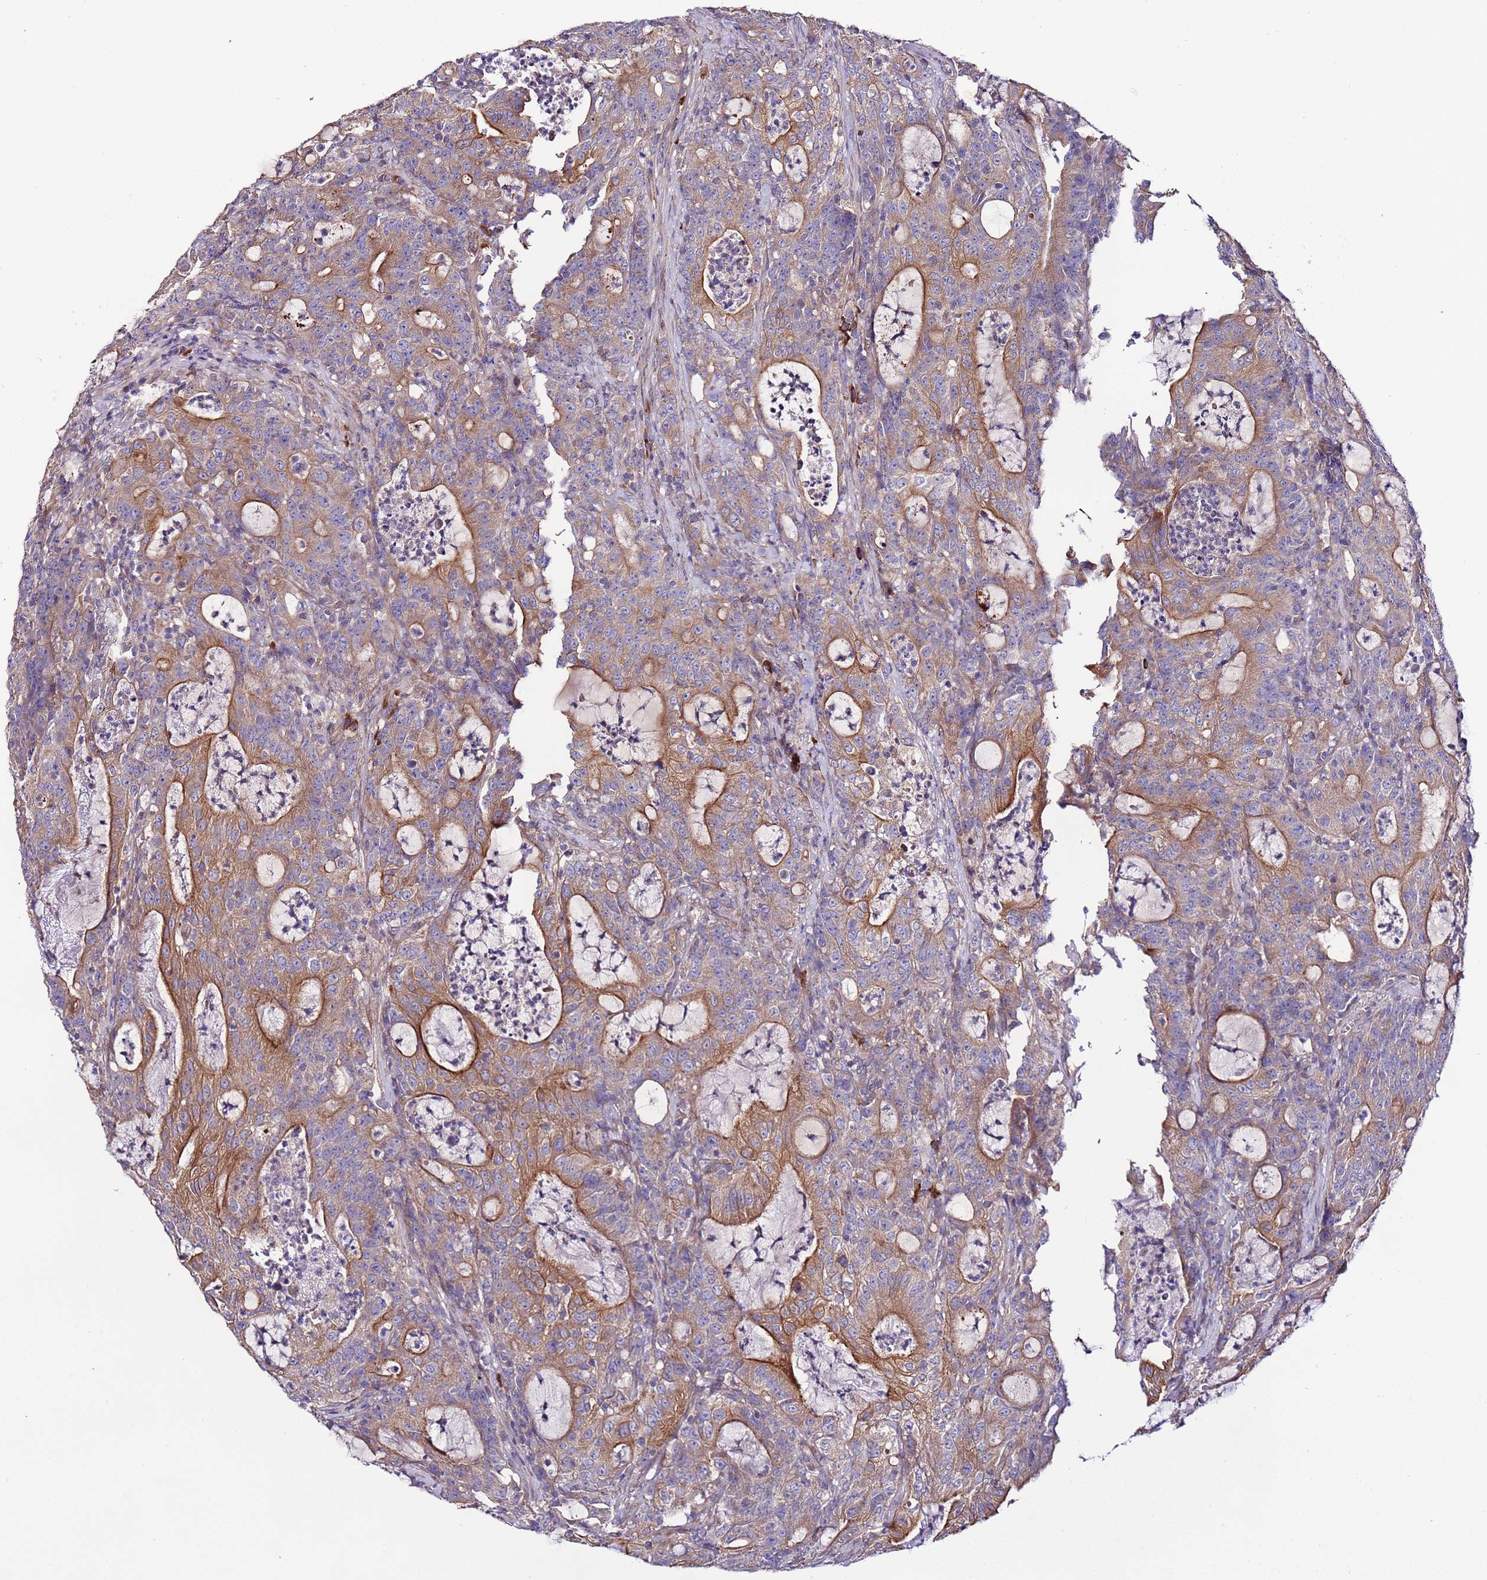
{"staining": {"intensity": "moderate", "quantity": "25%-75%", "location": "cytoplasmic/membranous"}, "tissue": "colorectal cancer", "cell_type": "Tumor cells", "image_type": "cancer", "snomed": [{"axis": "morphology", "description": "Adenocarcinoma, NOS"}, {"axis": "topography", "description": "Colon"}], "caption": "Immunohistochemical staining of colorectal cancer (adenocarcinoma) displays medium levels of moderate cytoplasmic/membranous expression in about 25%-75% of tumor cells.", "gene": "SPCS1", "patient": {"sex": "male", "age": 83}}